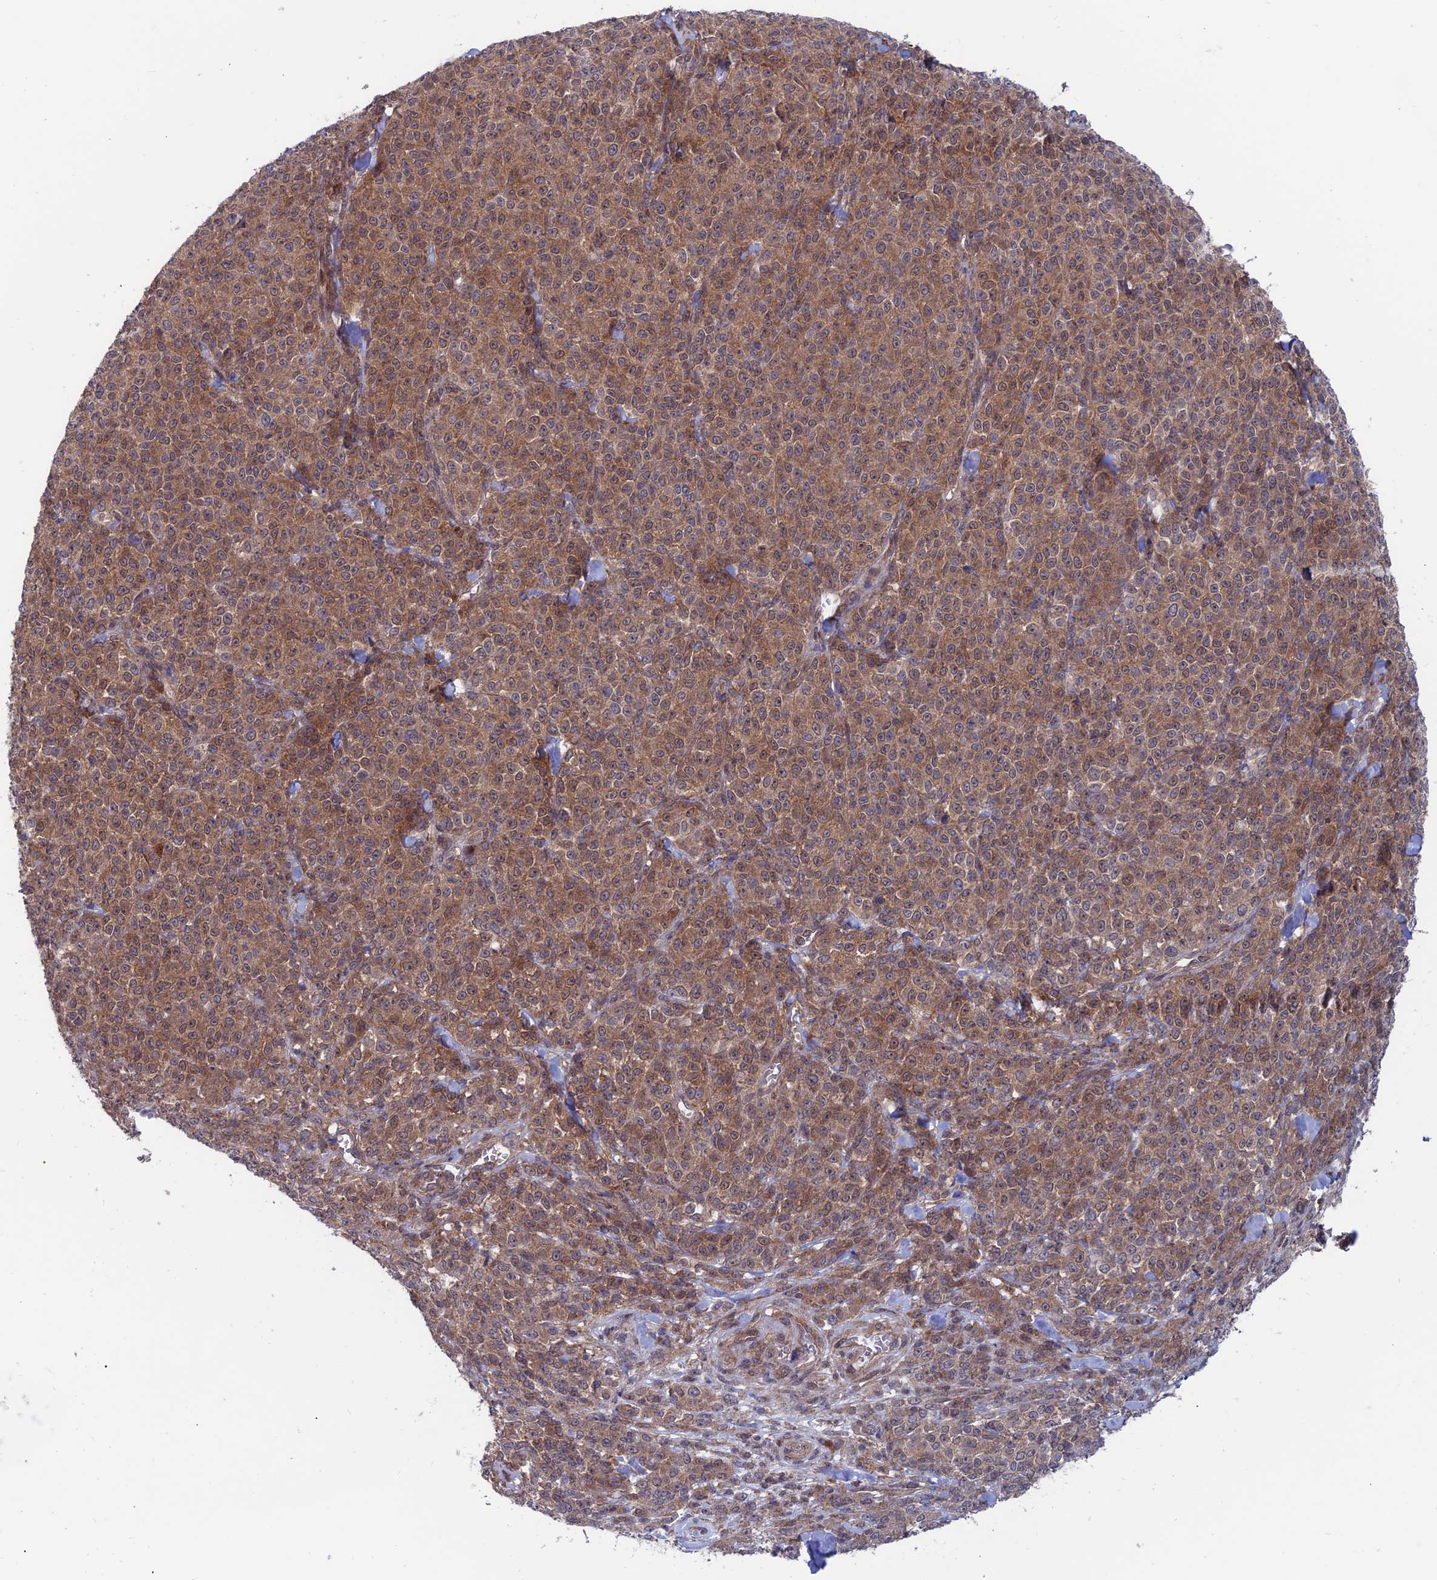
{"staining": {"intensity": "moderate", "quantity": ">75%", "location": "cytoplasmic/membranous,nuclear"}, "tissue": "melanoma", "cell_type": "Tumor cells", "image_type": "cancer", "snomed": [{"axis": "morphology", "description": "Normal tissue, NOS"}, {"axis": "morphology", "description": "Malignant melanoma, NOS"}, {"axis": "topography", "description": "Skin"}], "caption": "This is a photomicrograph of immunohistochemistry (IHC) staining of melanoma, which shows moderate expression in the cytoplasmic/membranous and nuclear of tumor cells.", "gene": "IGBP1", "patient": {"sex": "female", "age": 34}}